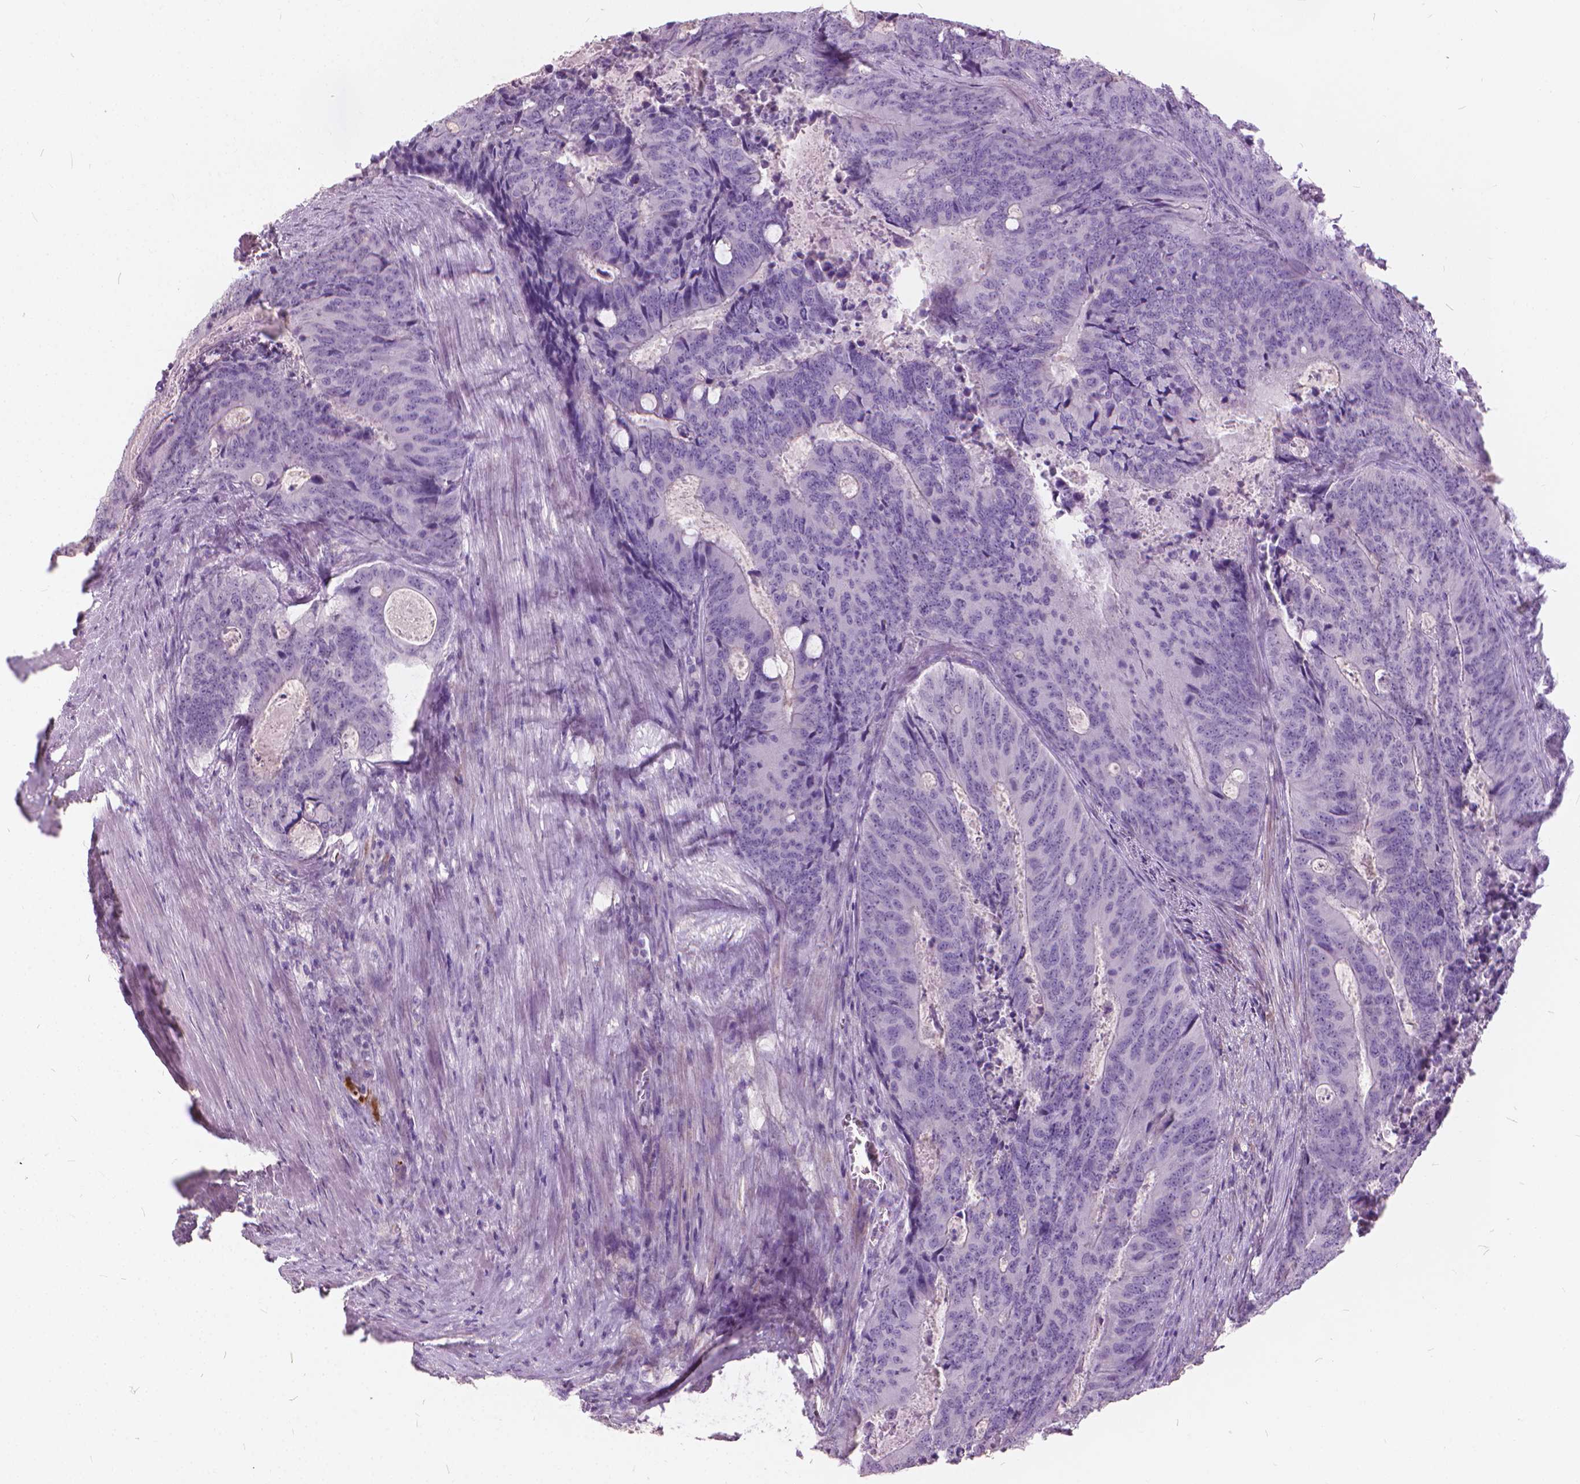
{"staining": {"intensity": "negative", "quantity": "none", "location": "none"}, "tissue": "colorectal cancer", "cell_type": "Tumor cells", "image_type": "cancer", "snomed": [{"axis": "morphology", "description": "Adenocarcinoma, NOS"}, {"axis": "topography", "description": "Colon"}], "caption": "This is a photomicrograph of IHC staining of colorectal cancer (adenocarcinoma), which shows no expression in tumor cells. (DAB (3,3'-diaminobenzidine) immunohistochemistry with hematoxylin counter stain).", "gene": "DNM1", "patient": {"sex": "male", "age": 67}}